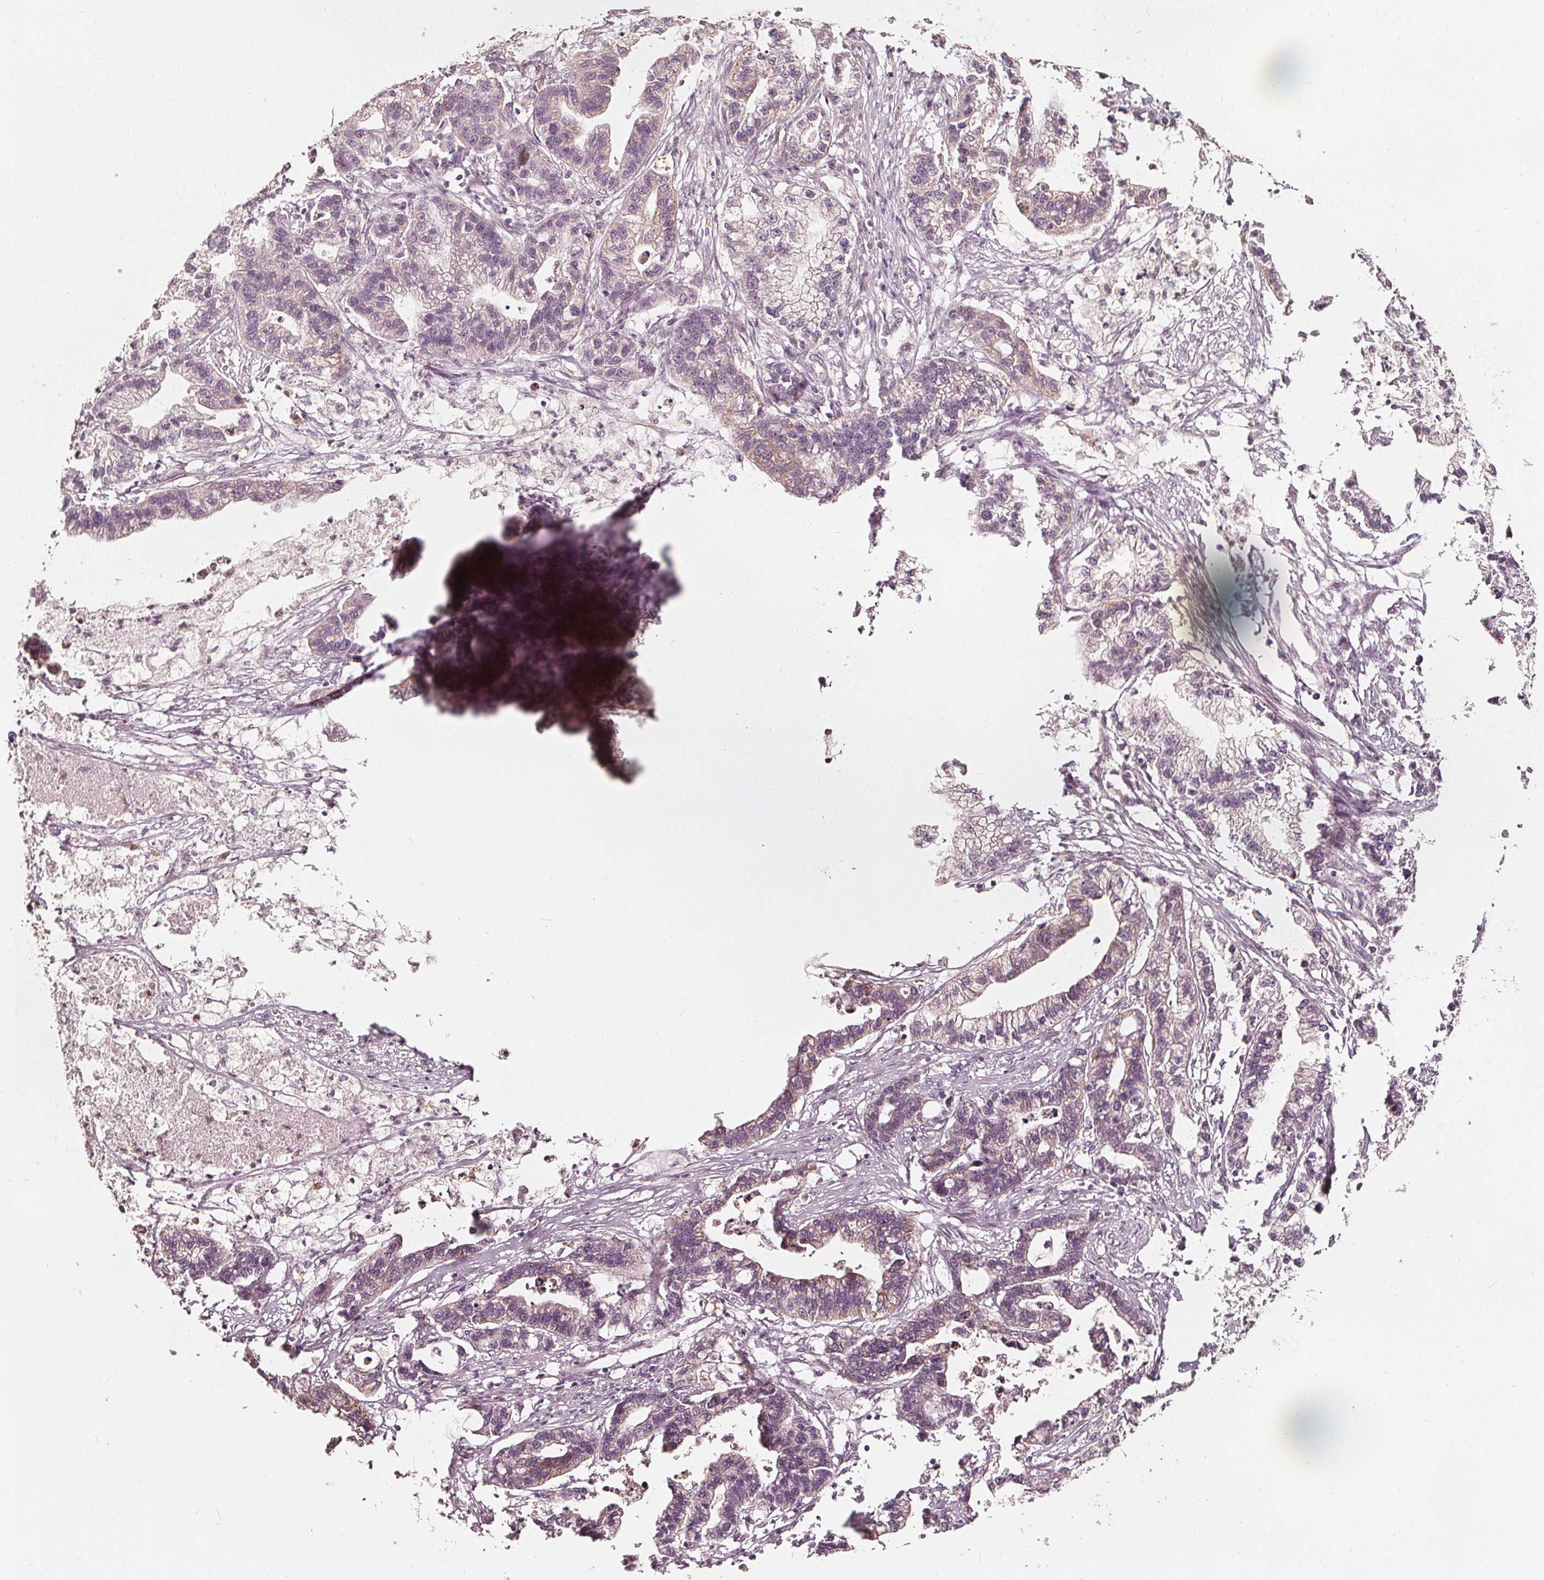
{"staining": {"intensity": "weak", "quantity": "<25%", "location": "cytoplasmic/membranous"}, "tissue": "stomach cancer", "cell_type": "Tumor cells", "image_type": "cancer", "snomed": [{"axis": "morphology", "description": "Adenocarcinoma, NOS"}, {"axis": "topography", "description": "Stomach"}], "caption": "The histopathology image displays no significant expression in tumor cells of stomach cancer (adenocarcinoma).", "gene": "NPC1L1", "patient": {"sex": "male", "age": 83}}